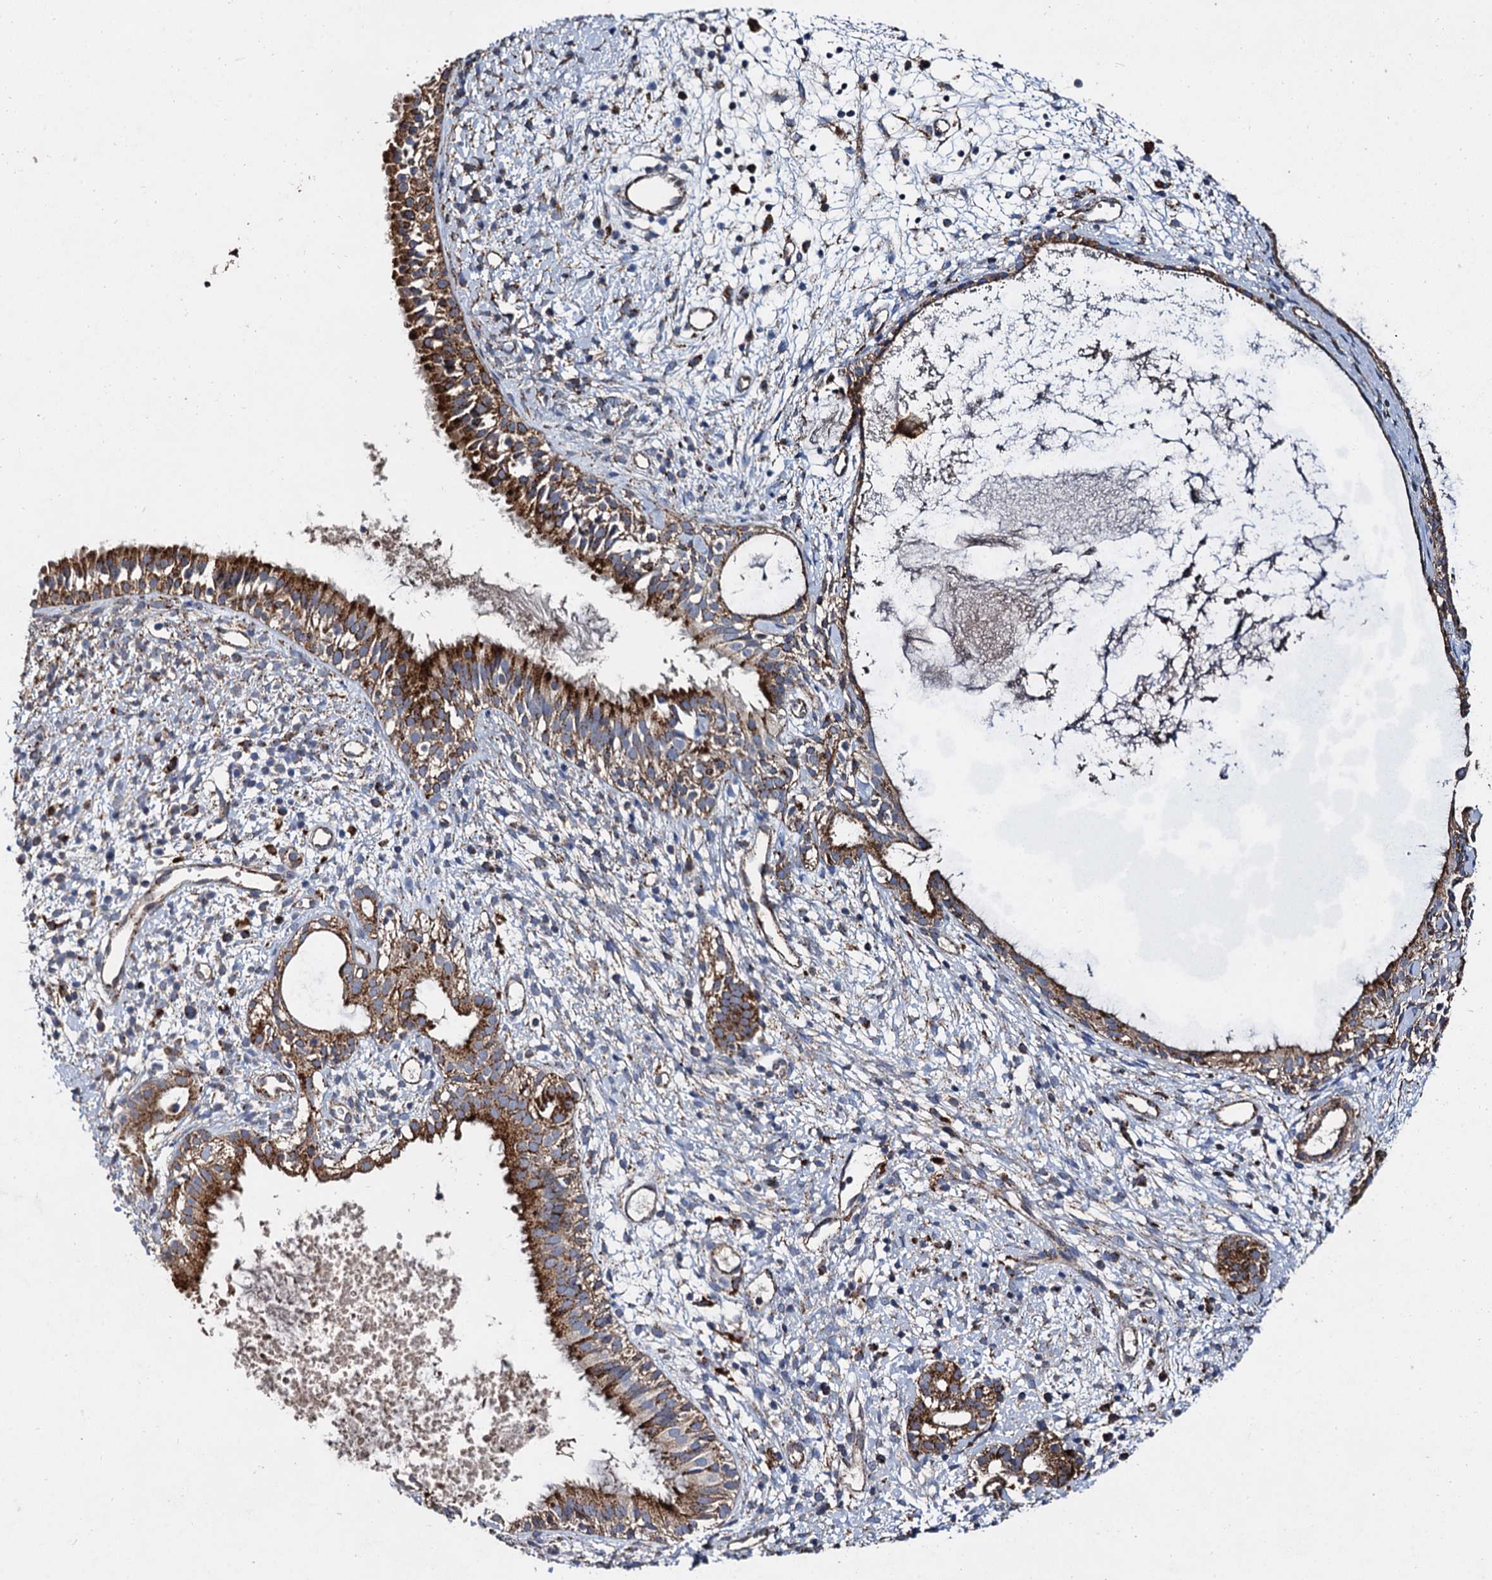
{"staining": {"intensity": "strong", "quantity": ">75%", "location": "cytoplasmic/membranous"}, "tissue": "nasopharynx", "cell_type": "Respiratory epithelial cells", "image_type": "normal", "snomed": [{"axis": "morphology", "description": "Normal tissue, NOS"}, {"axis": "topography", "description": "Nasopharynx"}], "caption": "Immunohistochemistry (IHC) of normal human nasopharynx exhibits high levels of strong cytoplasmic/membranous staining in about >75% of respiratory epithelial cells. The staining was performed using DAB to visualize the protein expression in brown, while the nuclei were stained in blue with hematoxylin (Magnification: 20x).", "gene": "GBA1", "patient": {"sex": "male", "age": 22}}